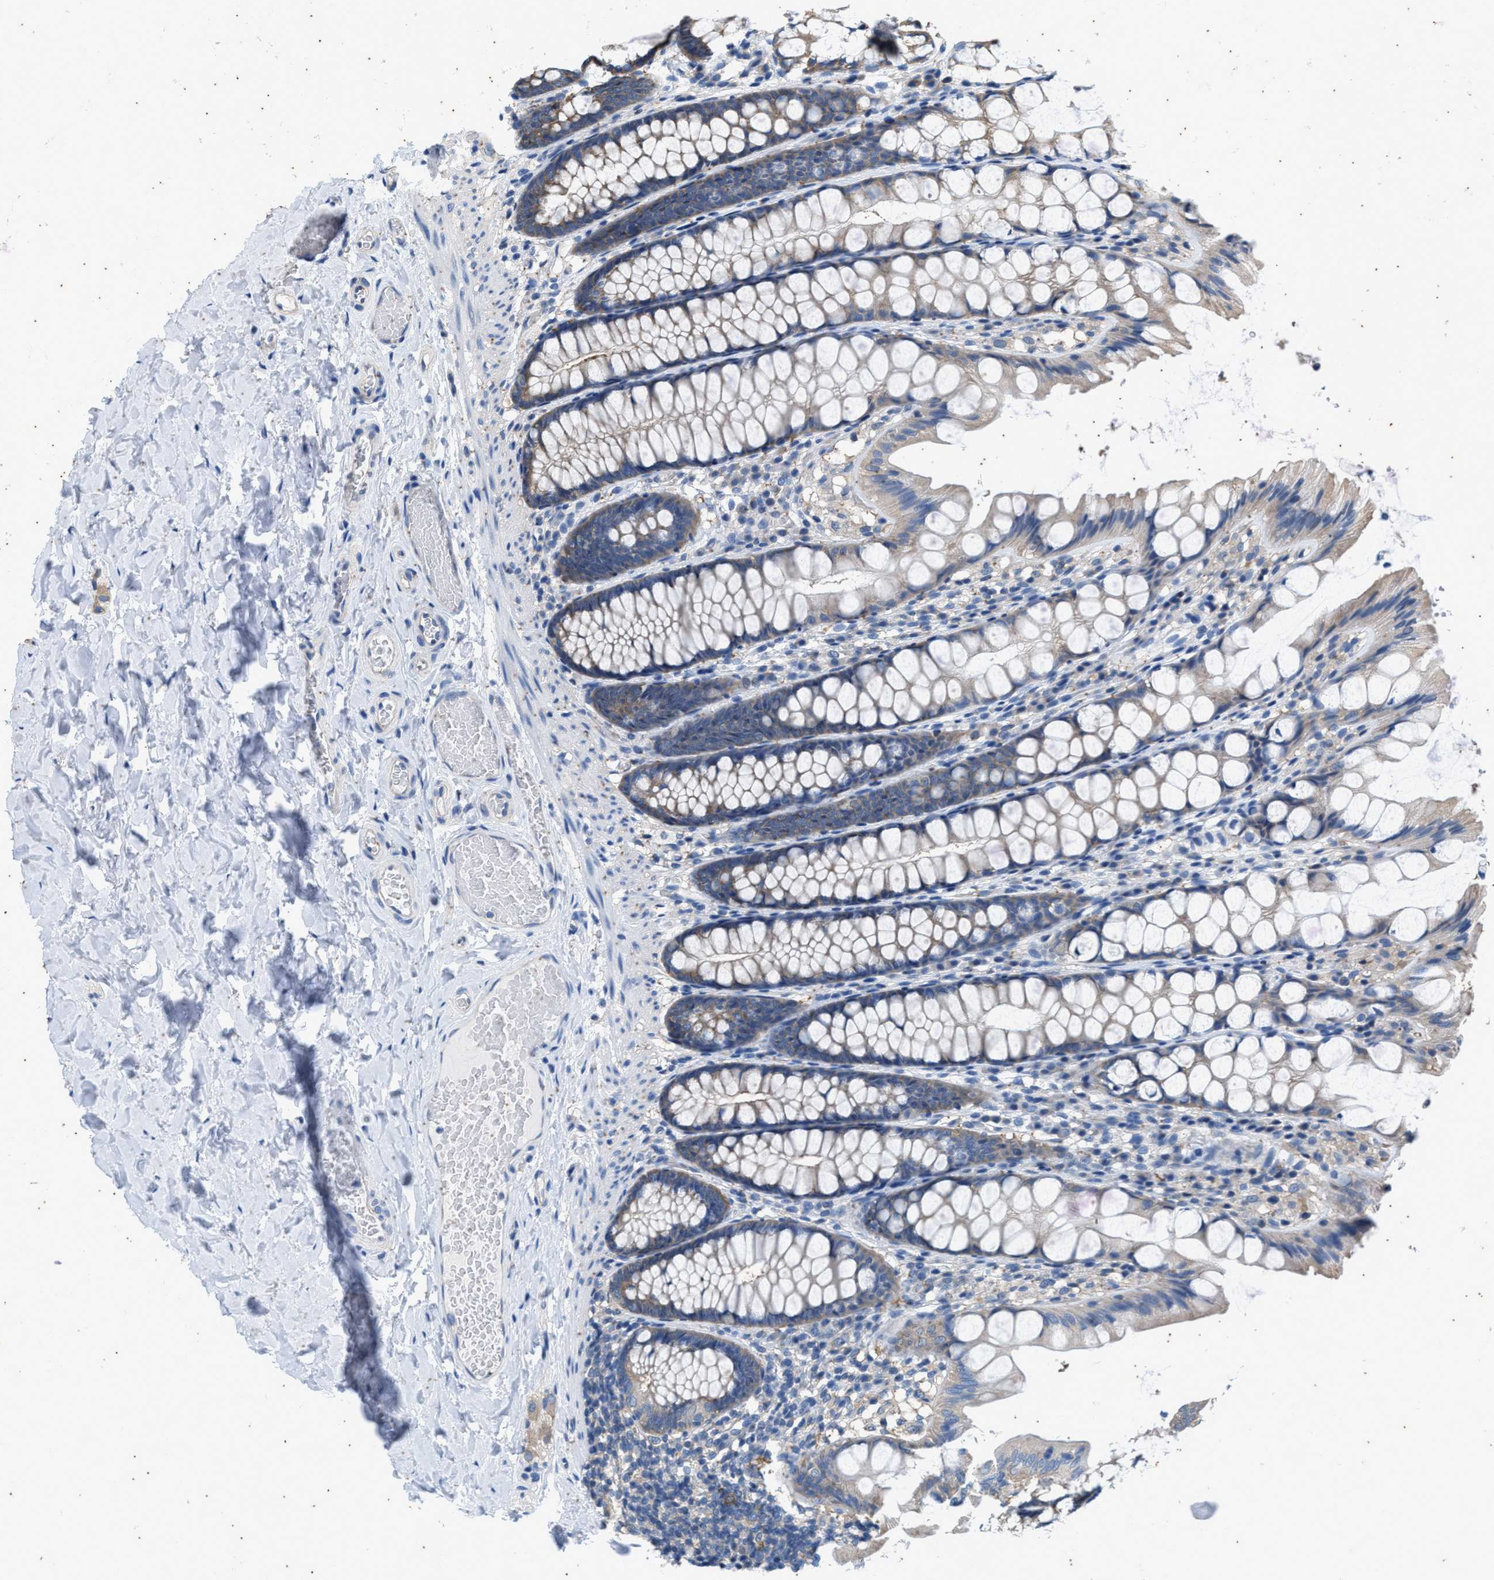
{"staining": {"intensity": "negative", "quantity": "none", "location": "none"}, "tissue": "colon", "cell_type": "Endothelial cells", "image_type": "normal", "snomed": [{"axis": "morphology", "description": "Normal tissue, NOS"}, {"axis": "topography", "description": "Colon"}], "caption": "Immunohistochemistry (IHC) photomicrograph of normal colon: colon stained with DAB shows no significant protein expression in endothelial cells. (Brightfield microscopy of DAB (3,3'-diaminobenzidine) IHC at high magnification).", "gene": "COX19", "patient": {"sex": "male", "age": 47}}